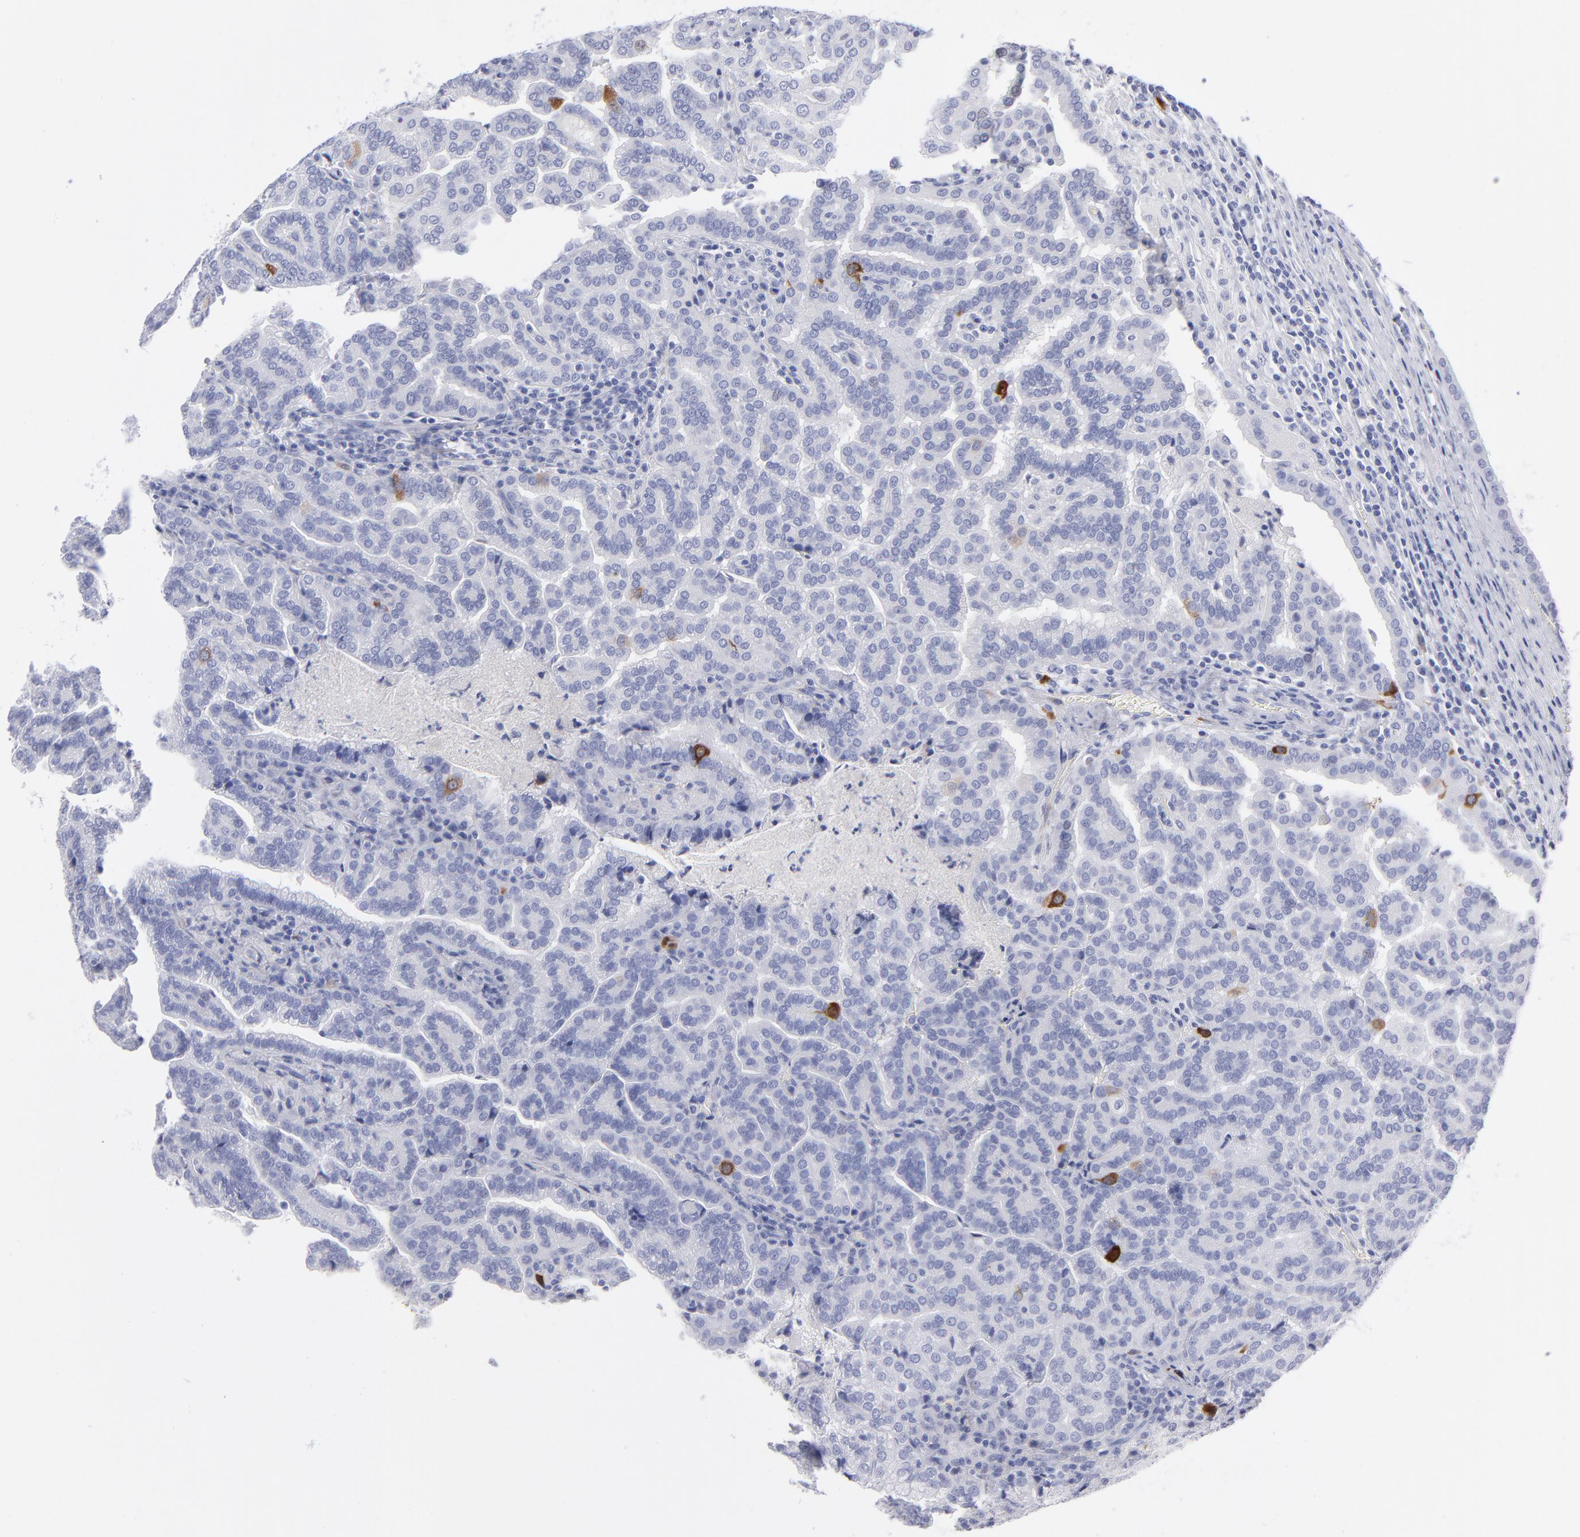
{"staining": {"intensity": "strong", "quantity": "<25%", "location": "cytoplasmic/membranous"}, "tissue": "renal cancer", "cell_type": "Tumor cells", "image_type": "cancer", "snomed": [{"axis": "morphology", "description": "Adenocarcinoma, NOS"}, {"axis": "topography", "description": "Kidney"}], "caption": "Immunohistochemical staining of renal cancer (adenocarcinoma) reveals medium levels of strong cytoplasmic/membranous expression in approximately <25% of tumor cells.", "gene": "CCNB1", "patient": {"sex": "male", "age": 61}}